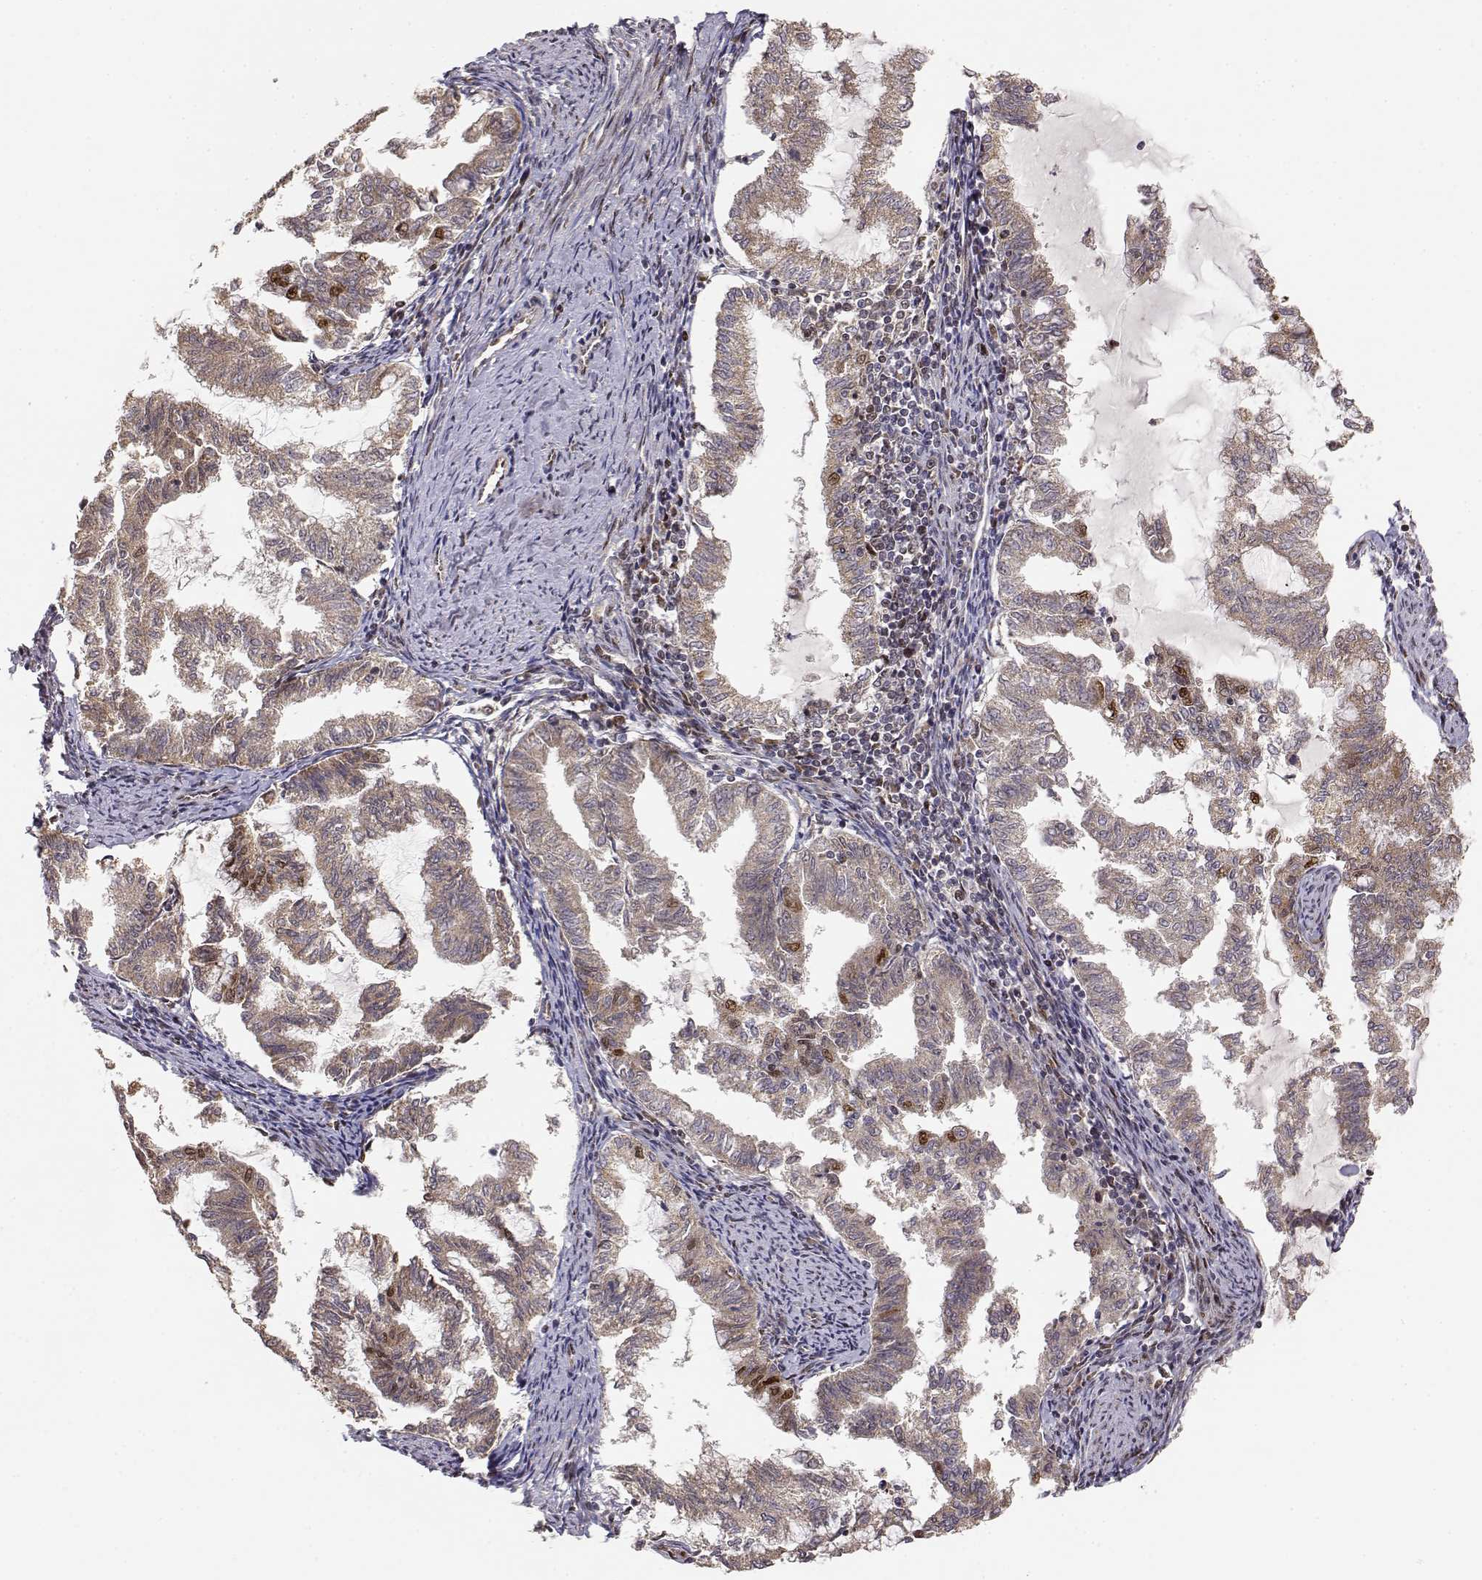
{"staining": {"intensity": "strong", "quantity": "<25%", "location": "nuclear"}, "tissue": "endometrial cancer", "cell_type": "Tumor cells", "image_type": "cancer", "snomed": [{"axis": "morphology", "description": "Adenocarcinoma, NOS"}, {"axis": "topography", "description": "Endometrium"}], "caption": "Tumor cells demonstrate medium levels of strong nuclear staining in approximately <25% of cells in endometrial adenocarcinoma.", "gene": "BRCA1", "patient": {"sex": "female", "age": 79}}